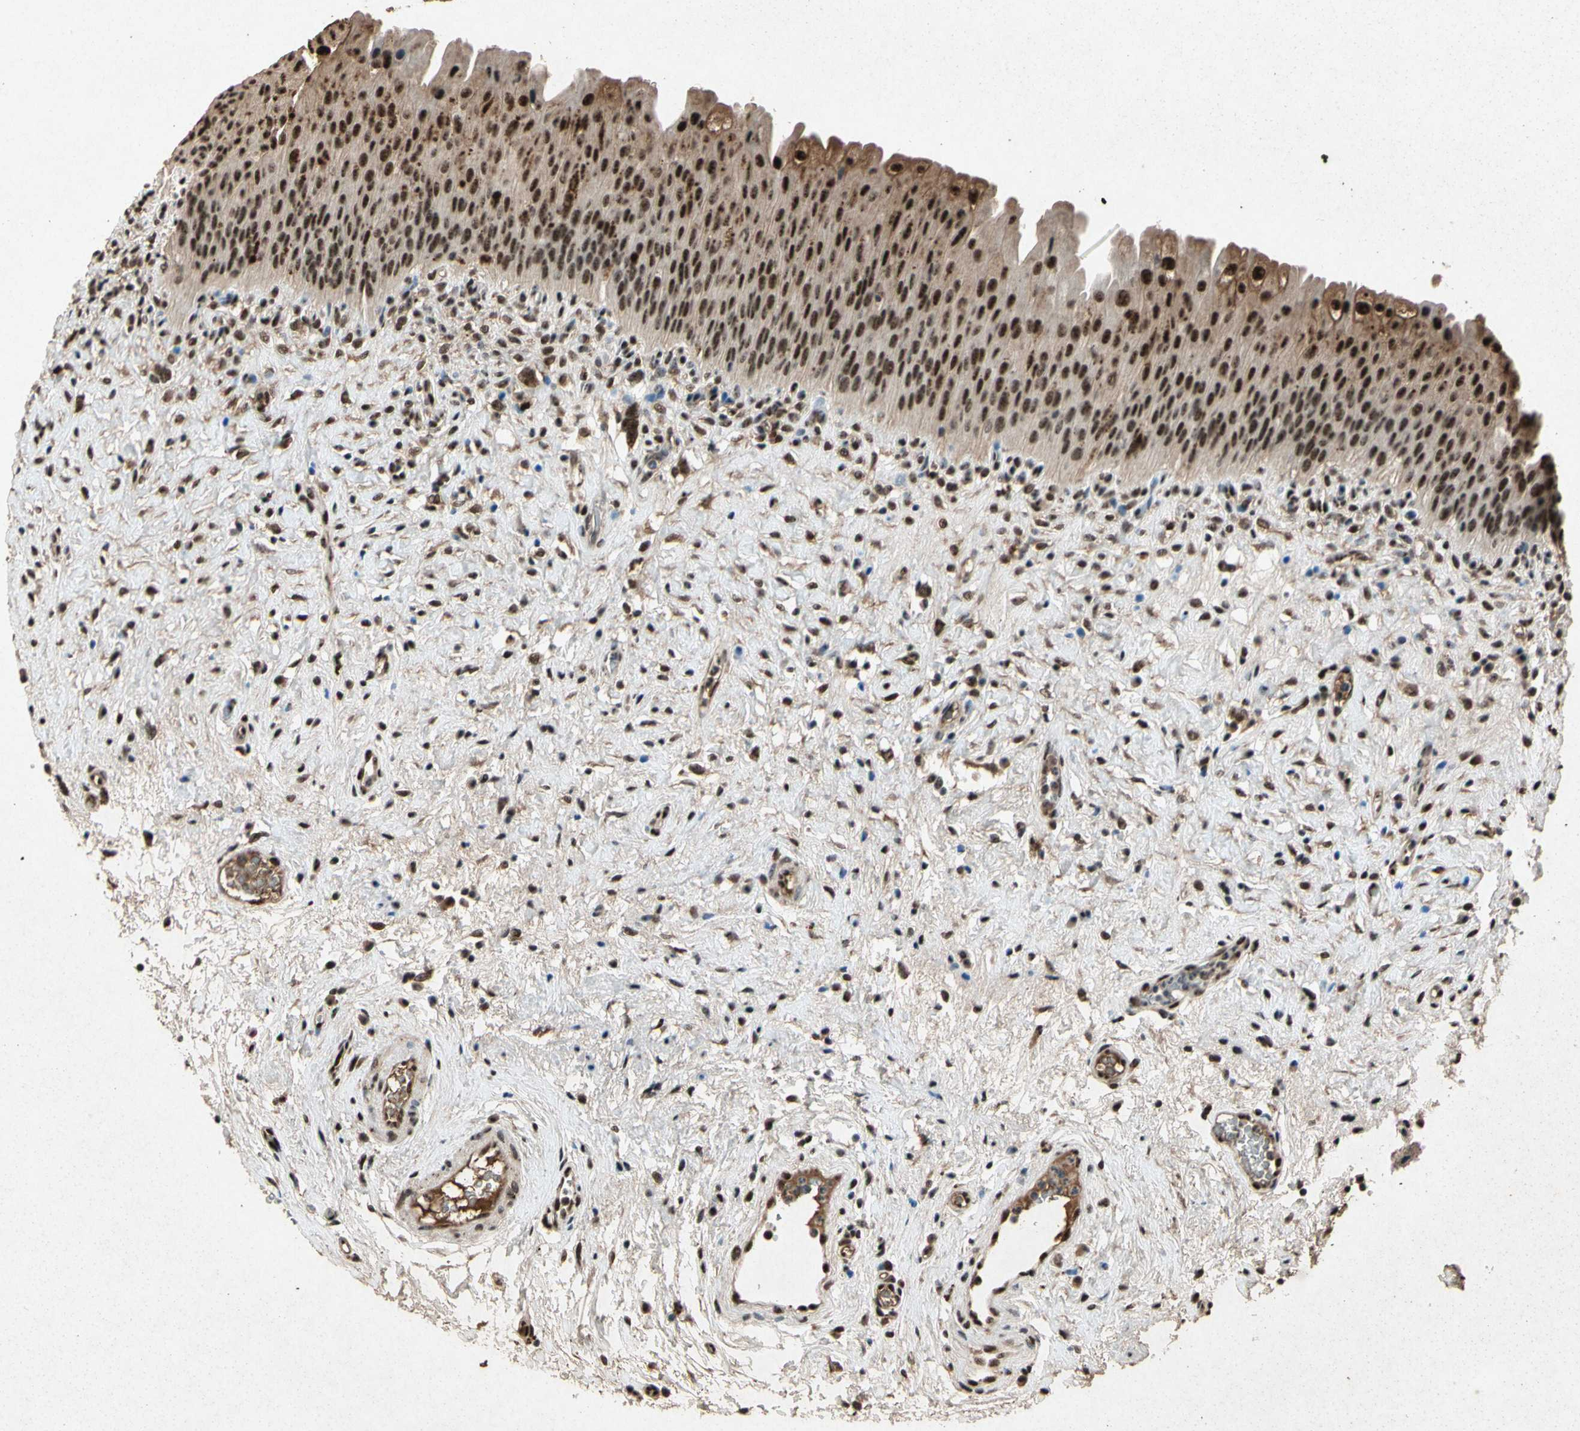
{"staining": {"intensity": "strong", "quantity": ">75%", "location": "cytoplasmic/membranous,nuclear"}, "tissue": "urinary bladder", "cell_type": "Urothelial cells", "image_type": "normal", "snomed": [{"axis": "morphology", "description": "Normal tissue, NOS"}, {"axis": "morphology", "description": "Urothelial carcinoma, High grade"}, {"axis": "topography", "description": "Urinary bladder"}], "caption": "A high-resolution photomicrograph shows immunohistochemistry (IHC) staining of unremarkable urinary bladder, which displays strong cytoplasmic/membranous,nuclear positivity in approximately >75% of urothelial cells. The protein of interest is shown in brown color, while the nuclei are stained blue.", "gene": "PML", "patient": {"sex": "male", "age": 46}}